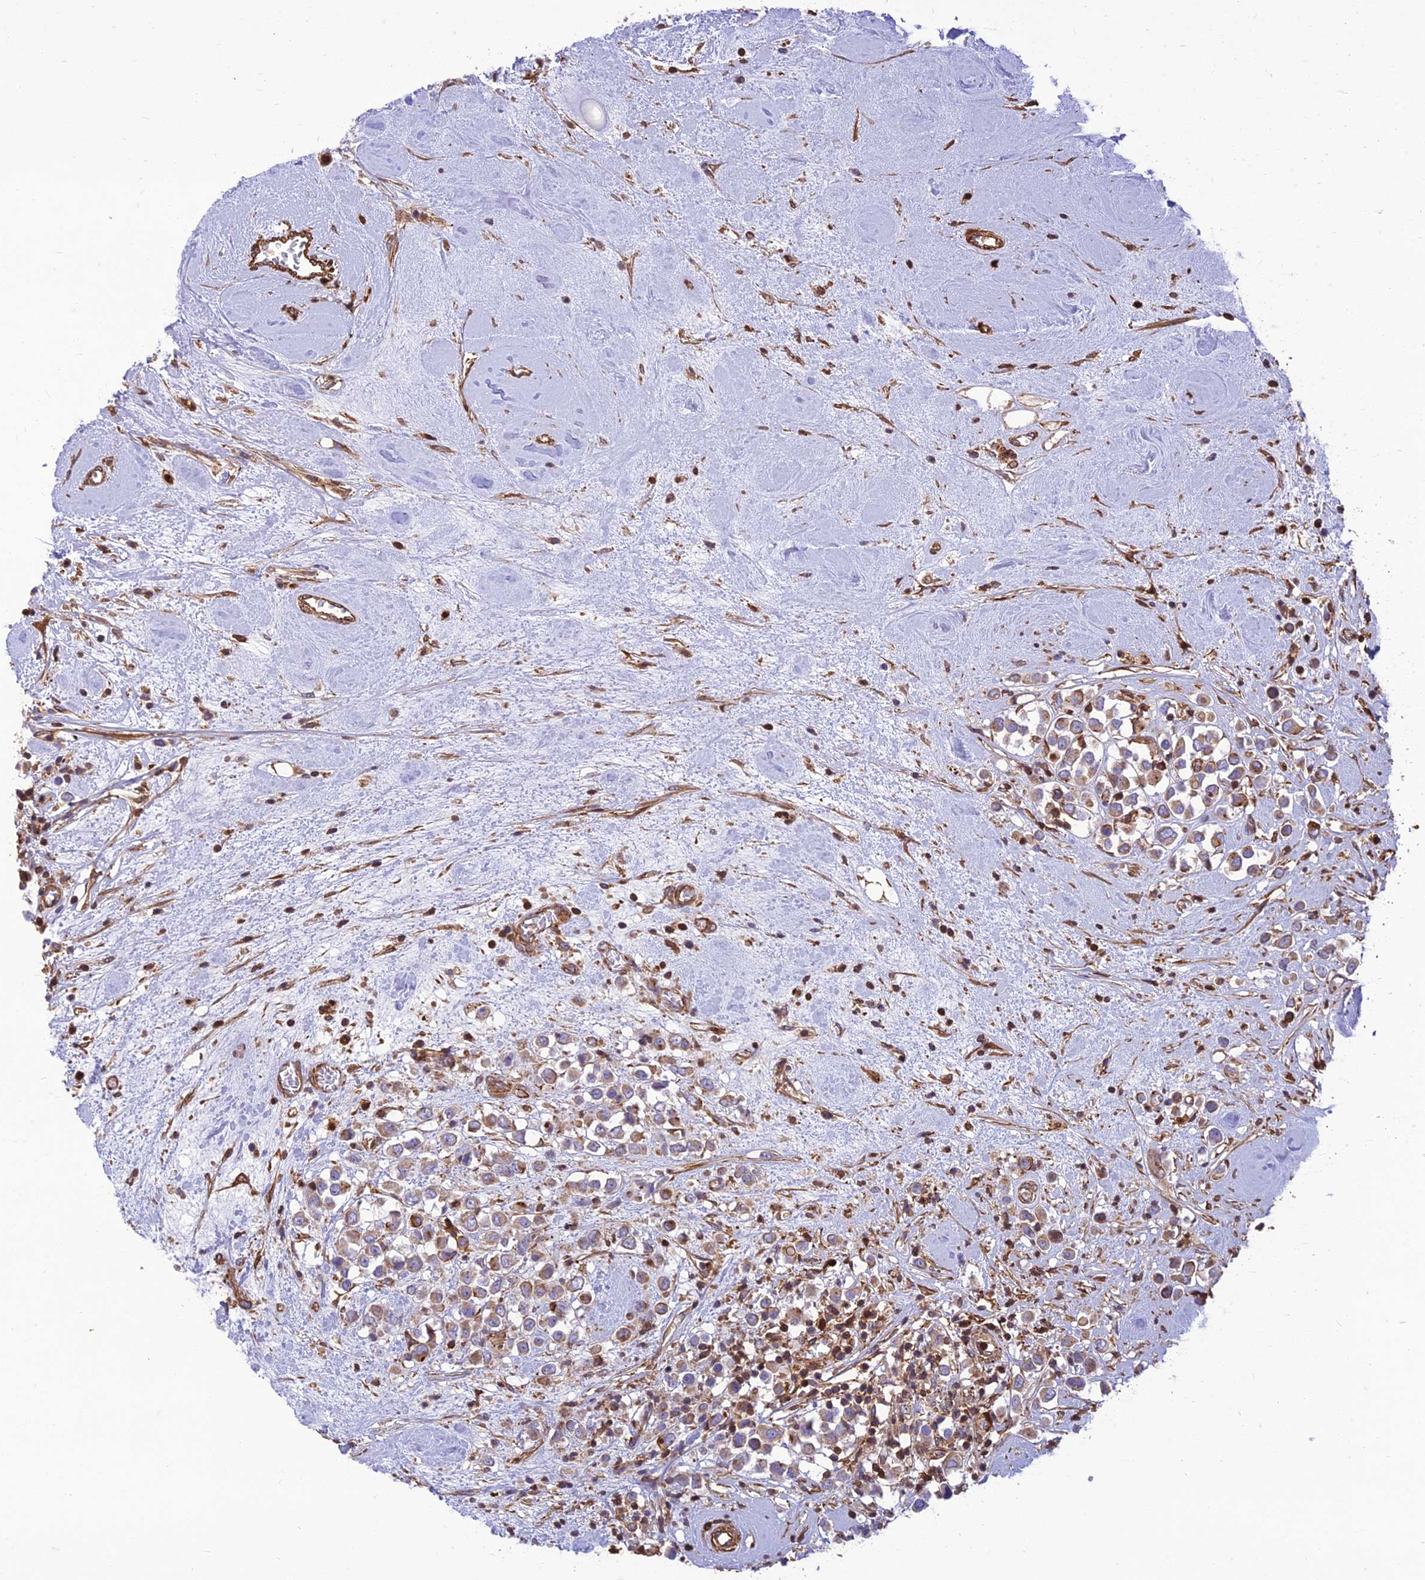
{"staining": {"intensity": "weak", "quantity": ">75%", "location": "cytoplasmic/membranous"}, "tissue": "breast cancer", "cell_type": "Tumor cells", "image_type": "cancer", "snomed": [{"axis": "morphology", "description": "Duct carcinoma"}, {"axis": "topography", "description": "Breast"}], "caption": "Breast cancer stained for a protein exhibits weak cytoplasmic/membranous positivity in tumor cells.", "gene": "HPSE2", "patient": {"sex": "female", "age": 61}}